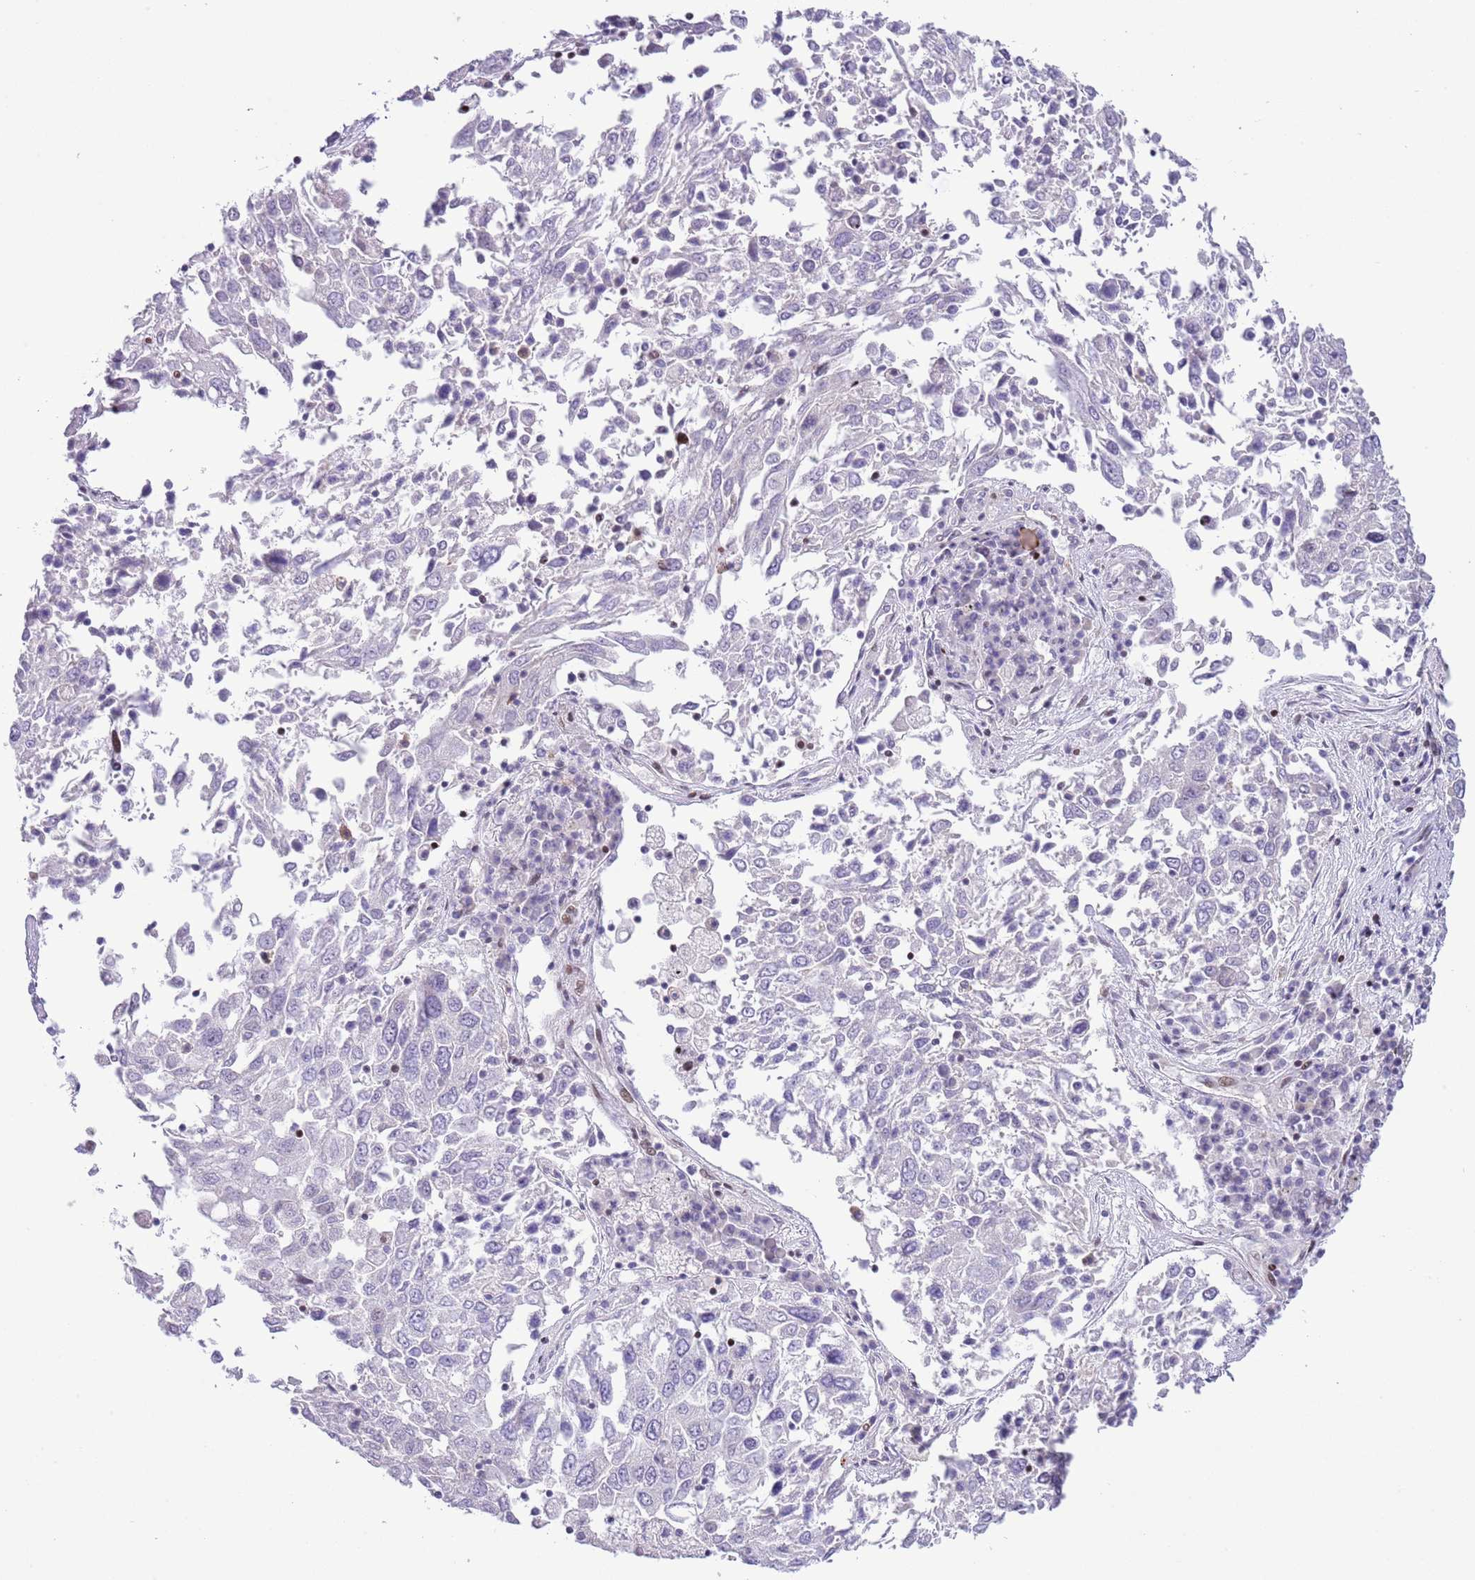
{"staining": {"intensity": "negative", "quantity": "none", "location": "none"}, "tissue": "lung cancer", "cell_type": "Tumor cells", "image_type": "cancer", "snomed": [{"axis": "morphology", "description": "Squamous cell carcinoma, NOS"}, {"axis": "topography", "description": "Lung"}], "caption": "Tumor cells are negative for protein expression in human squamous cell carcinoma (lung).", "gene": "ANO8", "patient": {"sex": "male", "age": 65}}